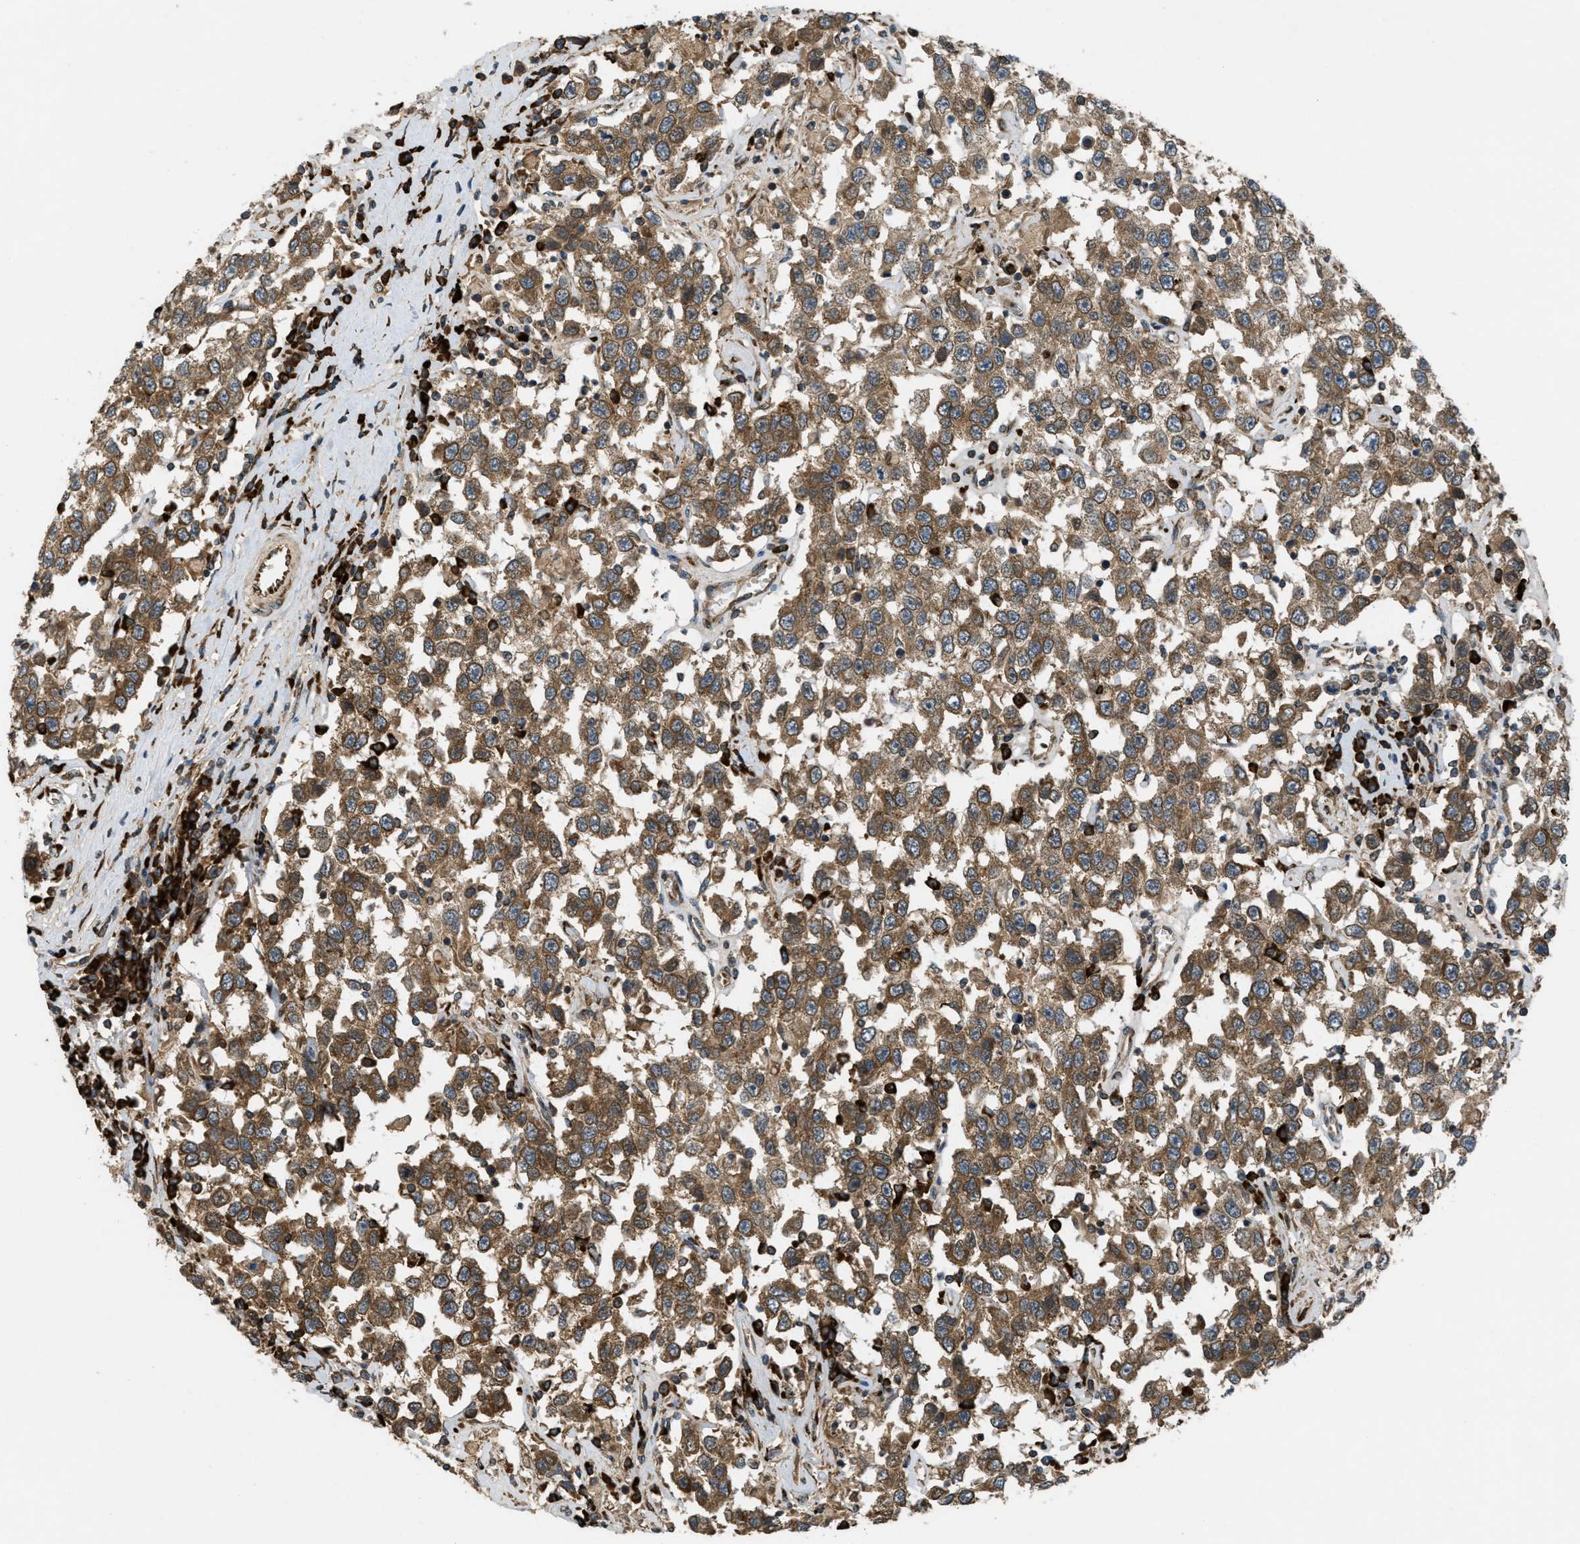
{"staining": {"intensity": "moderate", "quantity": ">75%", "location": "cytoplasmic/membranous"}, "tissue": "testis cancer", "cell_type": "Tumor cells", "image_type": "cancer", "snomed": [{"axis": "morphology", "description": "Seminoma, NOS"}, {"axis": "topography", "description": "Testis"}], "caption": "Protein expression analysis of testis seminoma demonstrates moderate cytoplasmic/membranous positivity in about >75% of tumor cells.", "gene": "PCDH18", "patient": {"sex": "male", "age": 41}}